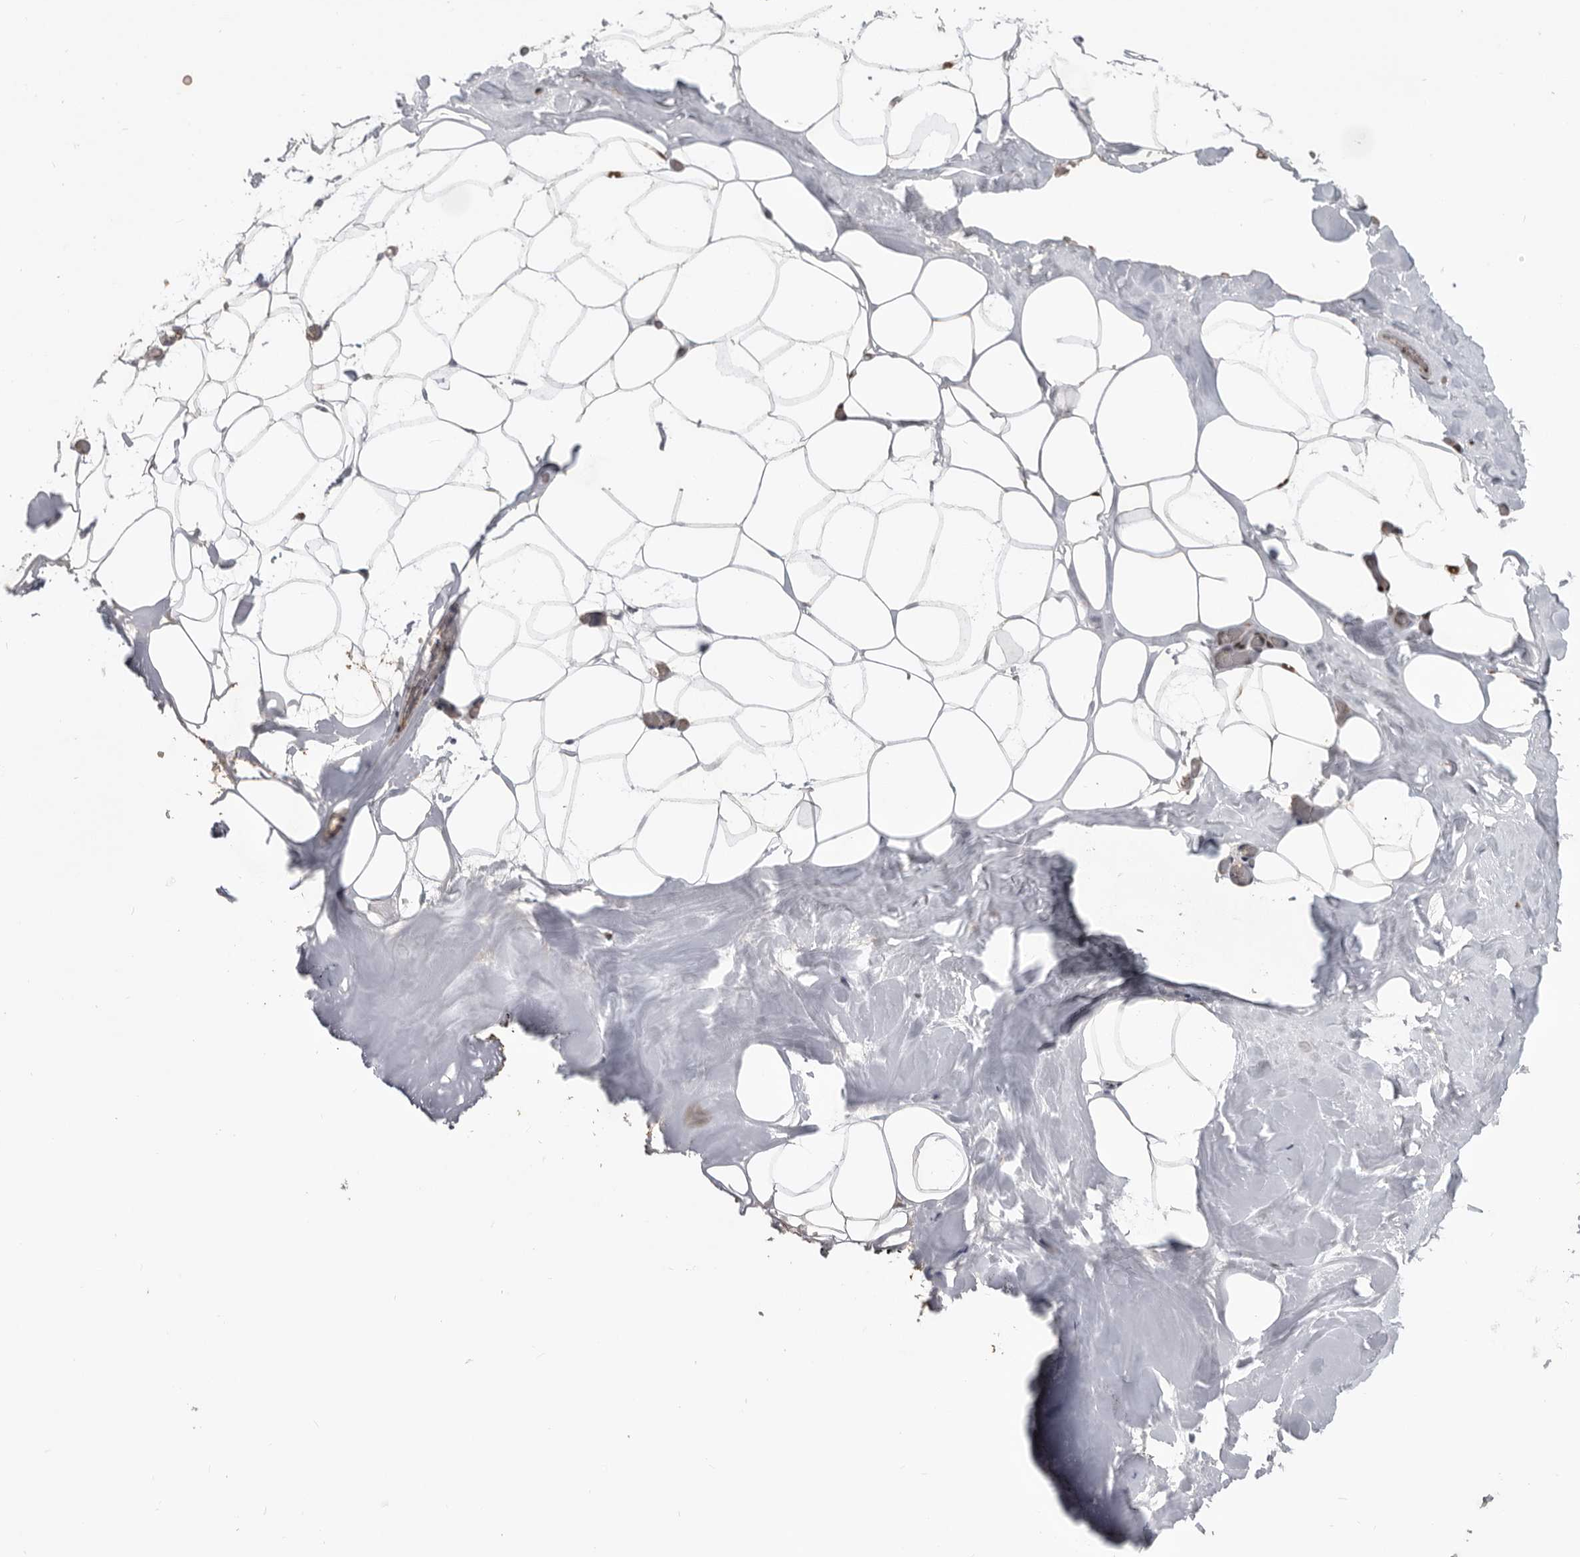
{"staining": {"intensity": "negative", "quantity": "none", "location": "none"}, "tissue": "adipose tissue", "cell_type": "Adipocytes", "image_type": "normal", "snomed": [{"axis": "morphology", "description": "Normal tissue, NOS"}, {"axis": "morphology", "description": "Fibrosis, NOS"}, {"axis": "topography", "description": "Breast"}, {"axis": "topography", "description": "Adipose tissue"}], "caption": "Immunohistochemical staining of normal adipose tissue reveals no significant expression in adipocytes. The staining is performed using DAB brown chromogen with nuclei counter-stained in using hematoxylin.", "gene": "PCMTD1", "patient": {"sex": "female", "age": 39}}